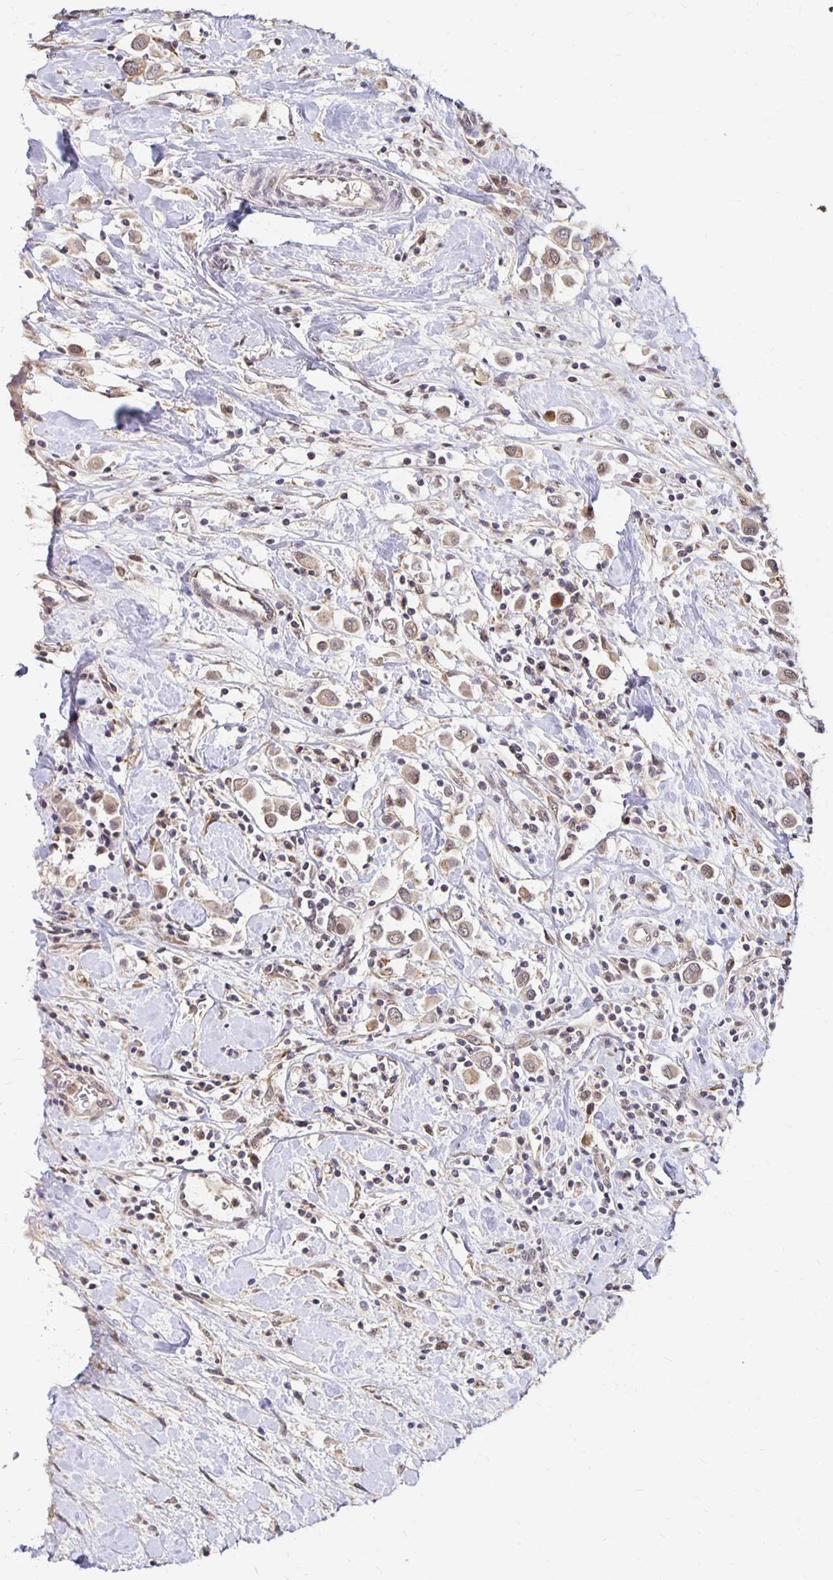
{"staining": {"intensity": "weak", "quantity": ">75%", "location": "nuclear"}, "tissue": "breast cancer", "cell_type": "Tumor cells", "image_type": "cancer", "snomed": [{"axis": "morphology", "description": "Duct carcinoma"}, {"axis": "topography", "description": "Breast"}], "caption": "The micrograph exhibits a brown stain indicating the presence of a protein in the nuclear of tumor cells in breast cancer (infiltrating ductal carcinoma).", "gene": "CLASRP", "patient": {"sex": "female", "age": 61}}